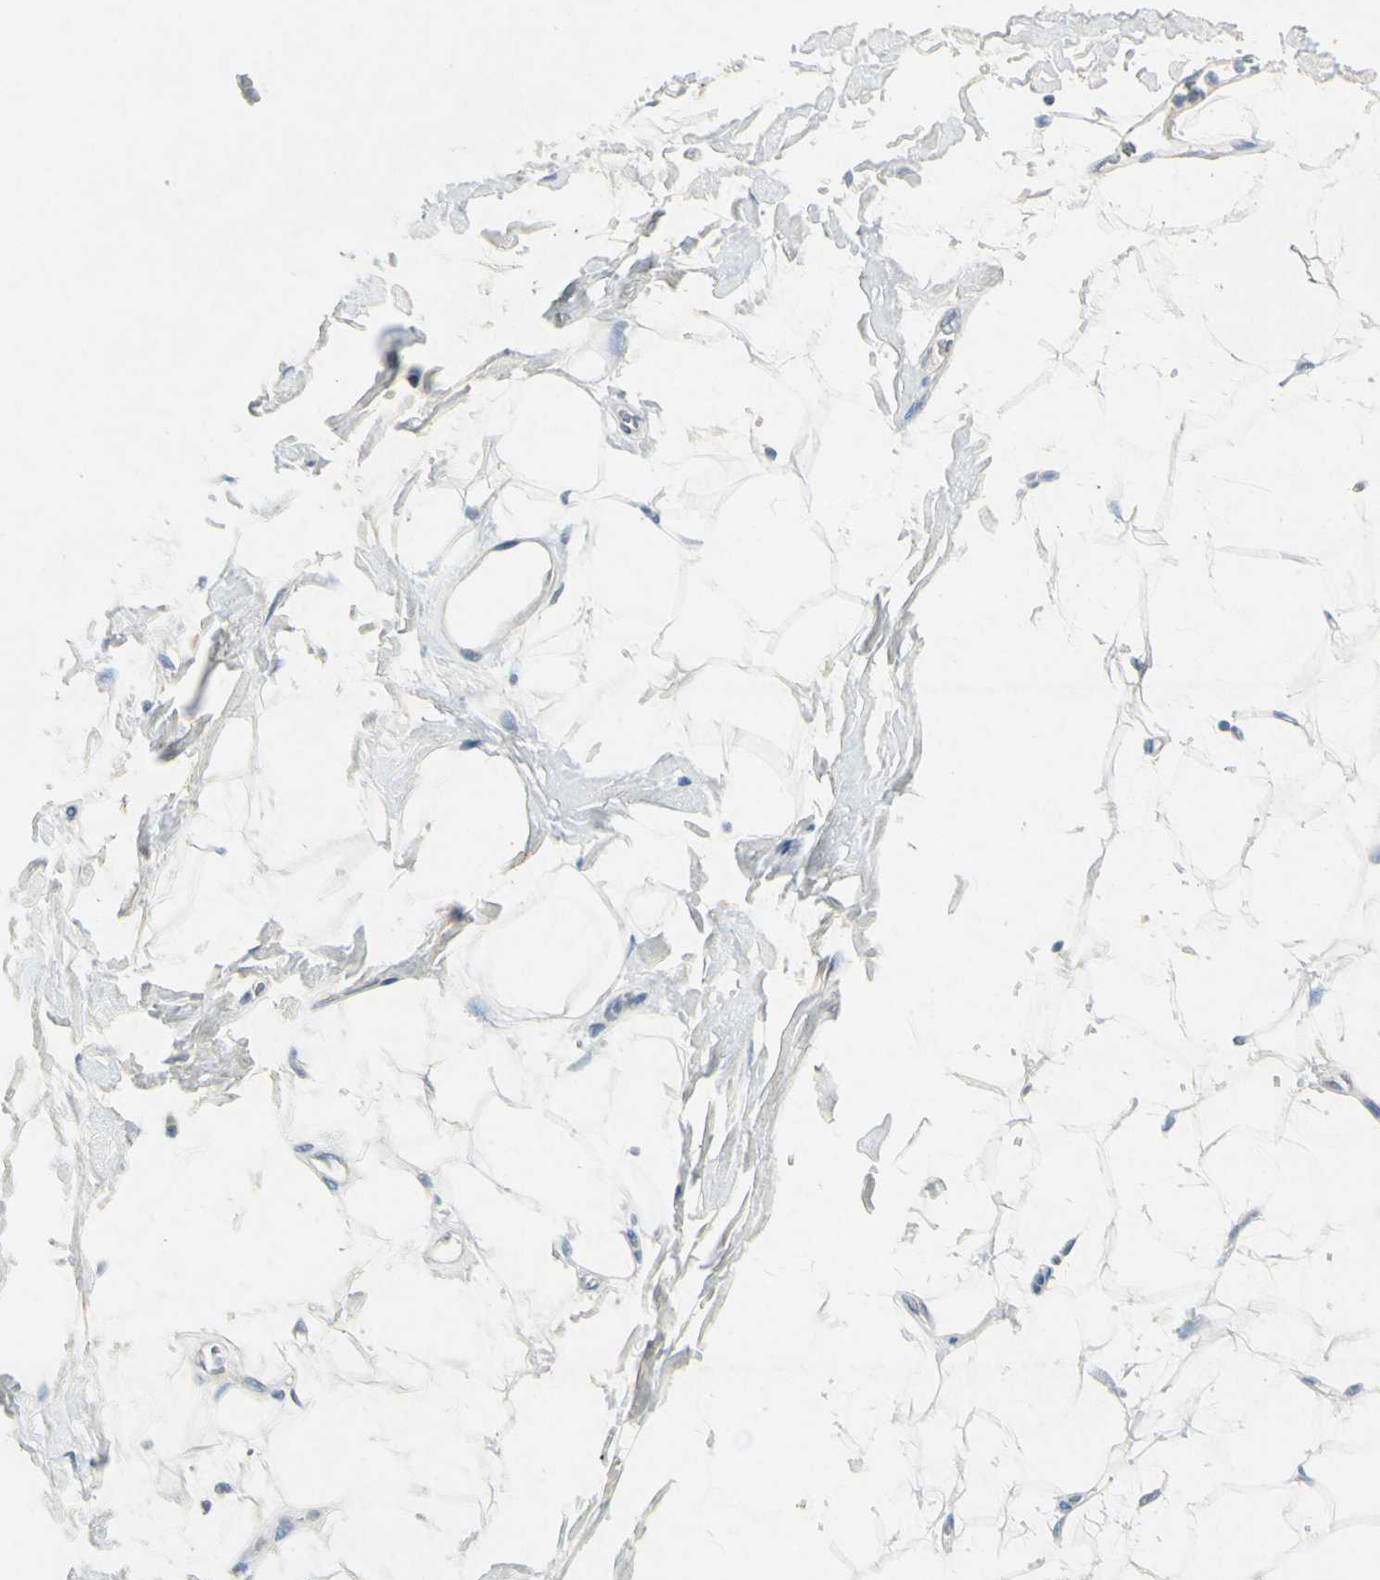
{"staining": {"intensity": "negative", "quantity": "none", "location": "none"}, "tissue": "adipose tissue", "cell_type": "Adipocytes", "image_type": "normal", "snomed": [{"axis": "morphology", "description": "Normal tissue, NOS"}, {"axis": "topography", "description": "Soft tissue"}], "caption": "Immunohistochemical staining of unremarkable human adipose tissue demonstrates no significant expression in adipocytes. (Brightfield microscopy of DAB immunohistochemistry (IHC) at high magnification).", "gene": "SNAP91", "patient": {"sex": "male", "age": 72}}